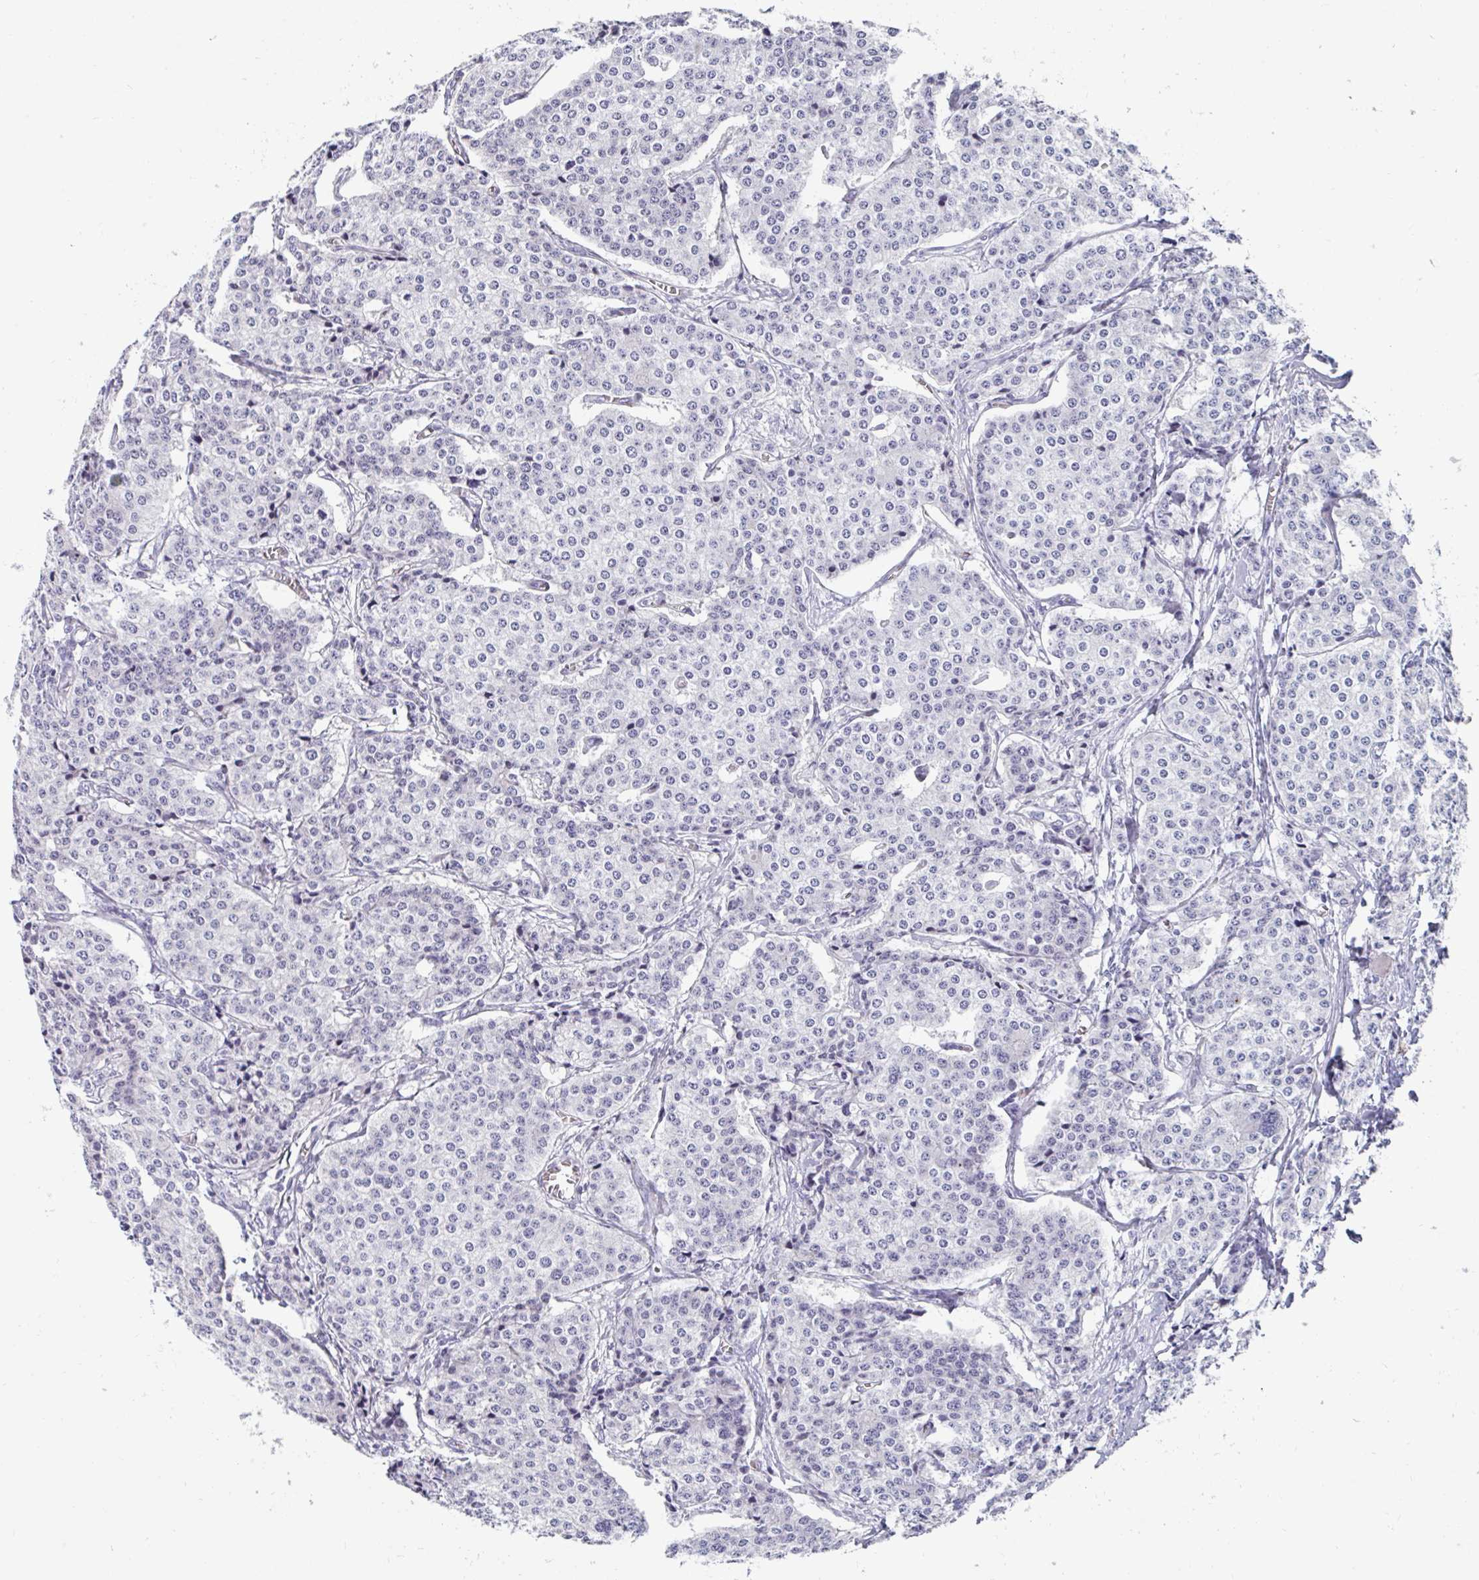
{"staining": {"intensity": "negative", "quantity": "none", "location": "none"}, "tissue": "carcinoid", "cell_type": "Tumor cells", "image_type": "cancer", "snomed": [{"axis": "morphology", "description": "Carcinoid, malignant, NOS"}, {"axis": "topography", "description": "Small intestine"}], "caption": "Human carcinoid (malignant) stained for a protein using immunohistochemistry (IHC) demonstrates no expression in tumor cells.", "gene": "GKN2", "patient": {"sex": "female", "age": 64}}